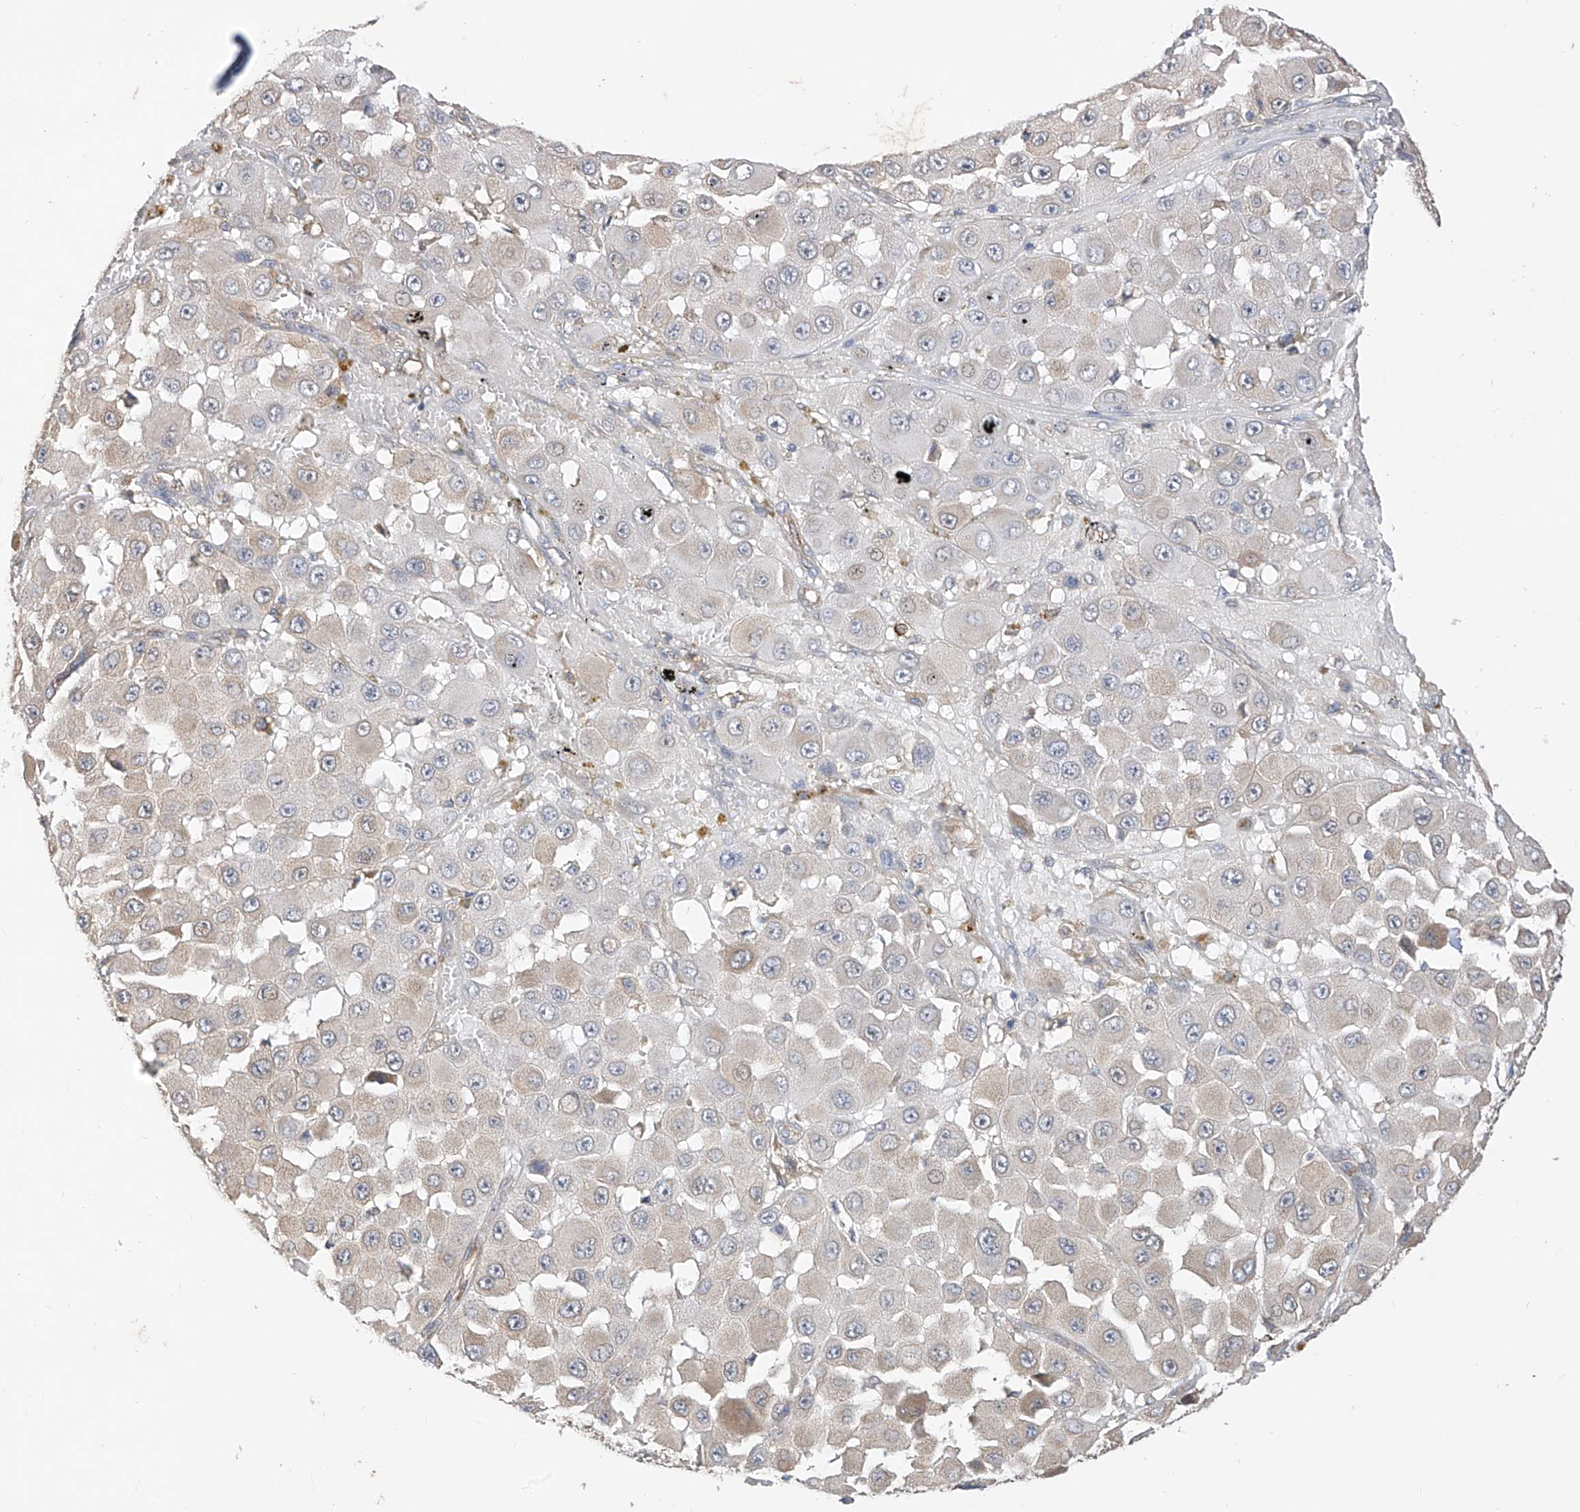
{"staining": {"intensity": "negative", "quantity": "none", "location": "none"}, "tissue": "melanoma", "cell_type": "Tumor cells", "image_type": "cancer", "snomed": [{"axis": "morphology", "description": "Malignant melanoma, NOS"}, {"axis": "topography", "description": "Skin"}], "caption": "A photomicrograph of human malignant melanoma is negative for staining in tumor cells. (Immunohistochemistry, brightfield microscopy, high magnification).", "gene": "MTUS2", "patient": {"sex": "female", "age": 81}}